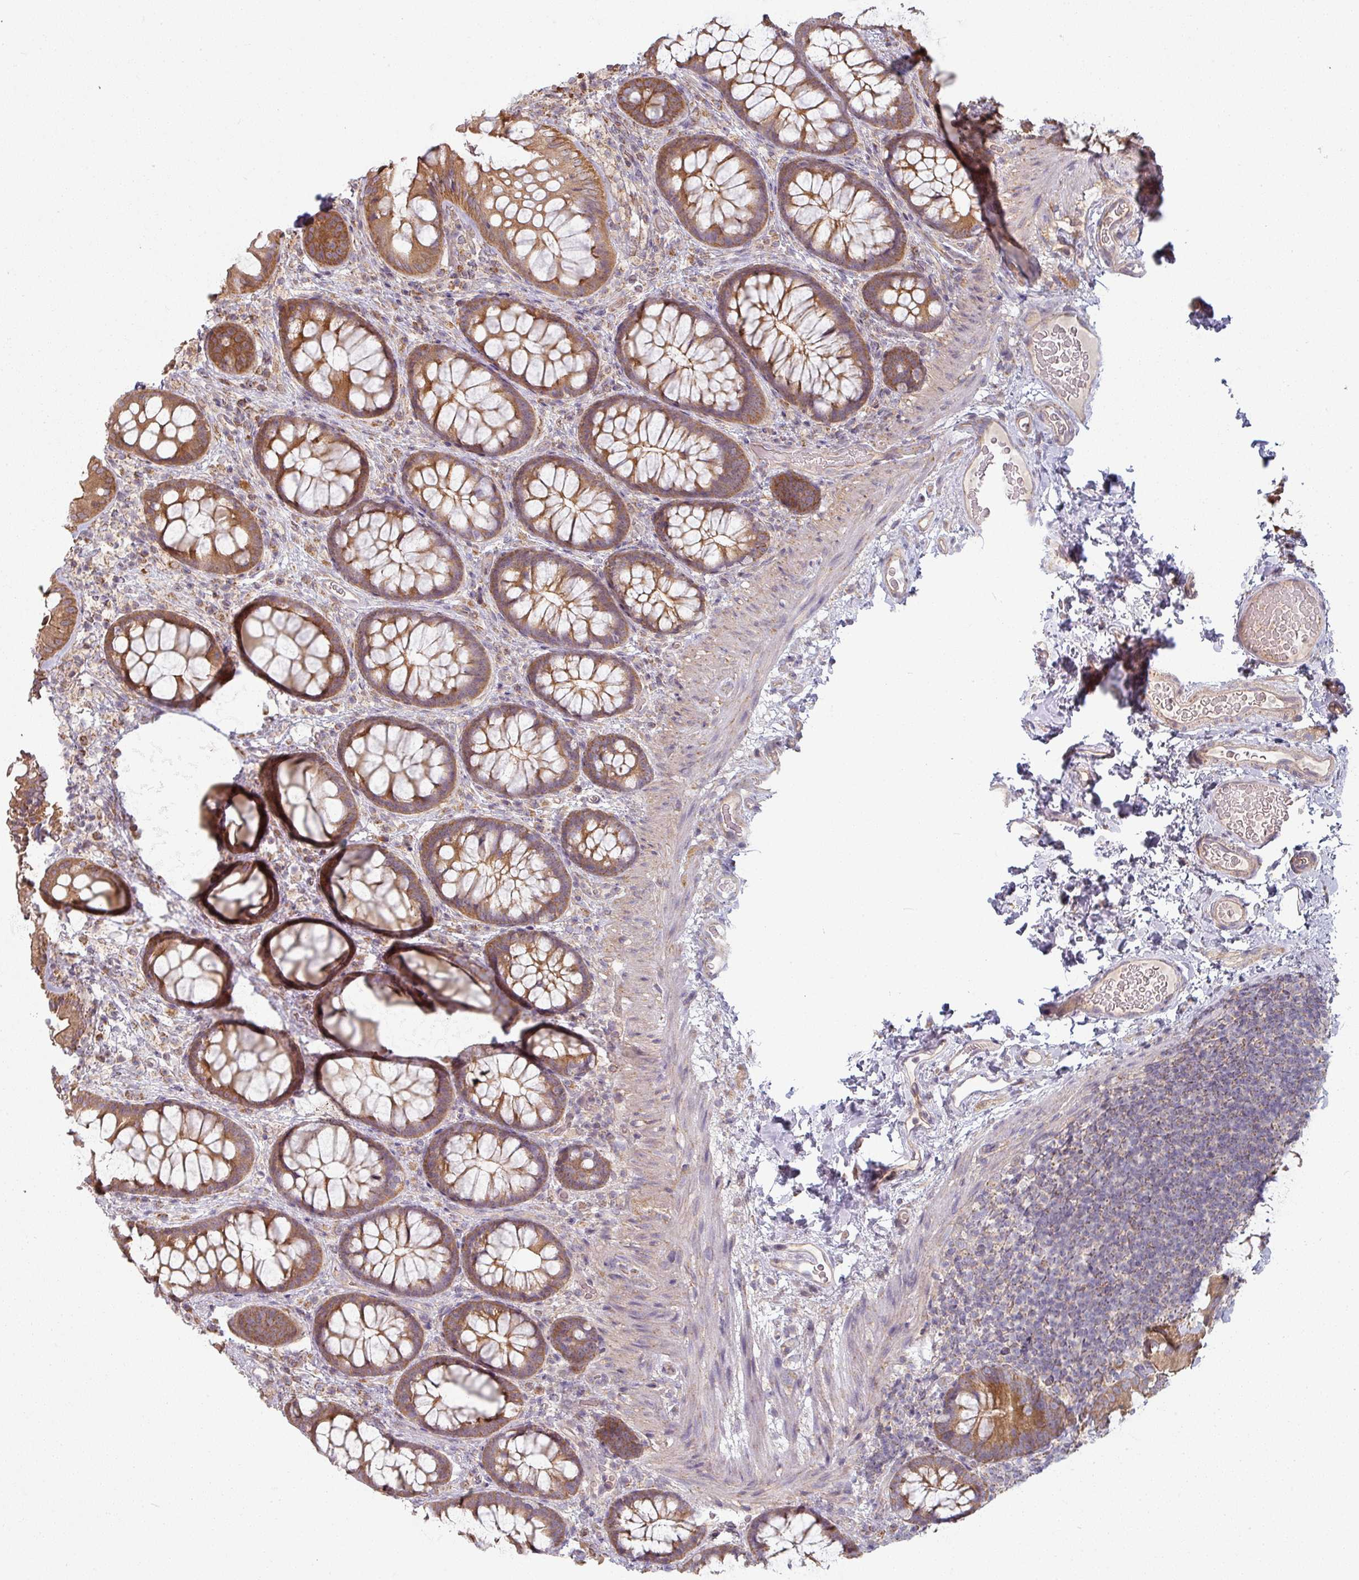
{"staining": {"intensity": "weak", "quantity": ">75%", "location": "cytoplasmic/membranous"}, "tissue": "colon", "cell_type": "Endothelial cells", "image_type": "normal", "snomed": [{"axis": "morphology", "description": "Normal tissue, NOS"}, {"axis": "topography", "description": "Colon"}], "caption": "This micrograph shows IHC staining of unremarkable colon, with low weak cytoplasmic/membranous positivity in about >75% of endothelial cells.", "gene": "PLEKHJ1", "patient": {"sex": "male", "age": 46}}